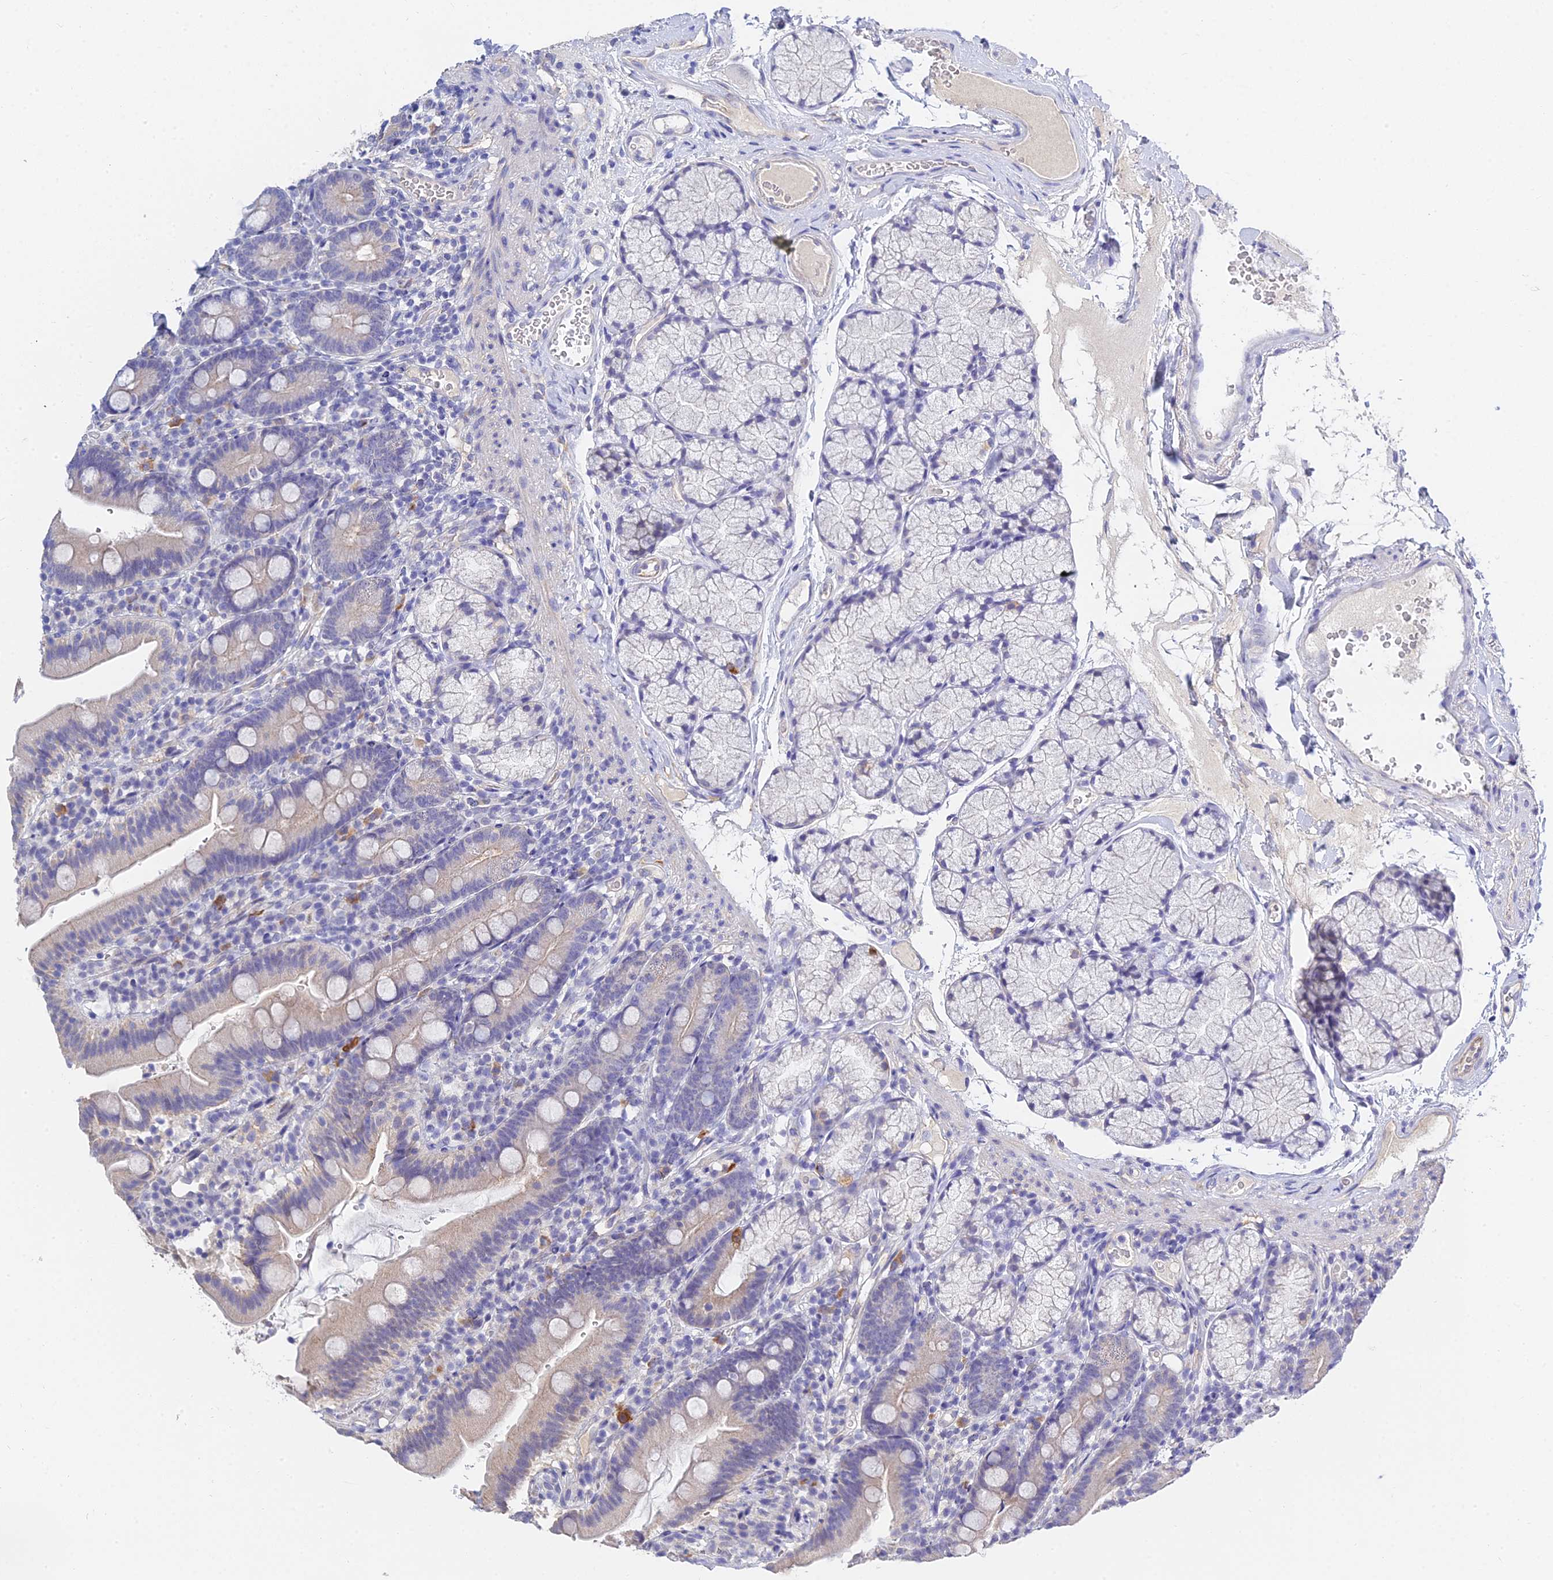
{"staining": {"intensity": "weak", "quantity": "<25%", "location": "cytoplasmic/membranous"}, "tissue": "duodenum", "cell_type": "Glandular cells", "image_type": "normal", "snomed": [{"axis": "morphology", "description": "Normal tissue, NOS"}, {"axis": "topography", "description": "Duodenum"}], "caption": "Unremarkable duodenum was stained to show a protein in brown. There is no significant staining in glandular cells.", "gene": "HOXB1", "patient": {"sex": "female", "age": 67}}